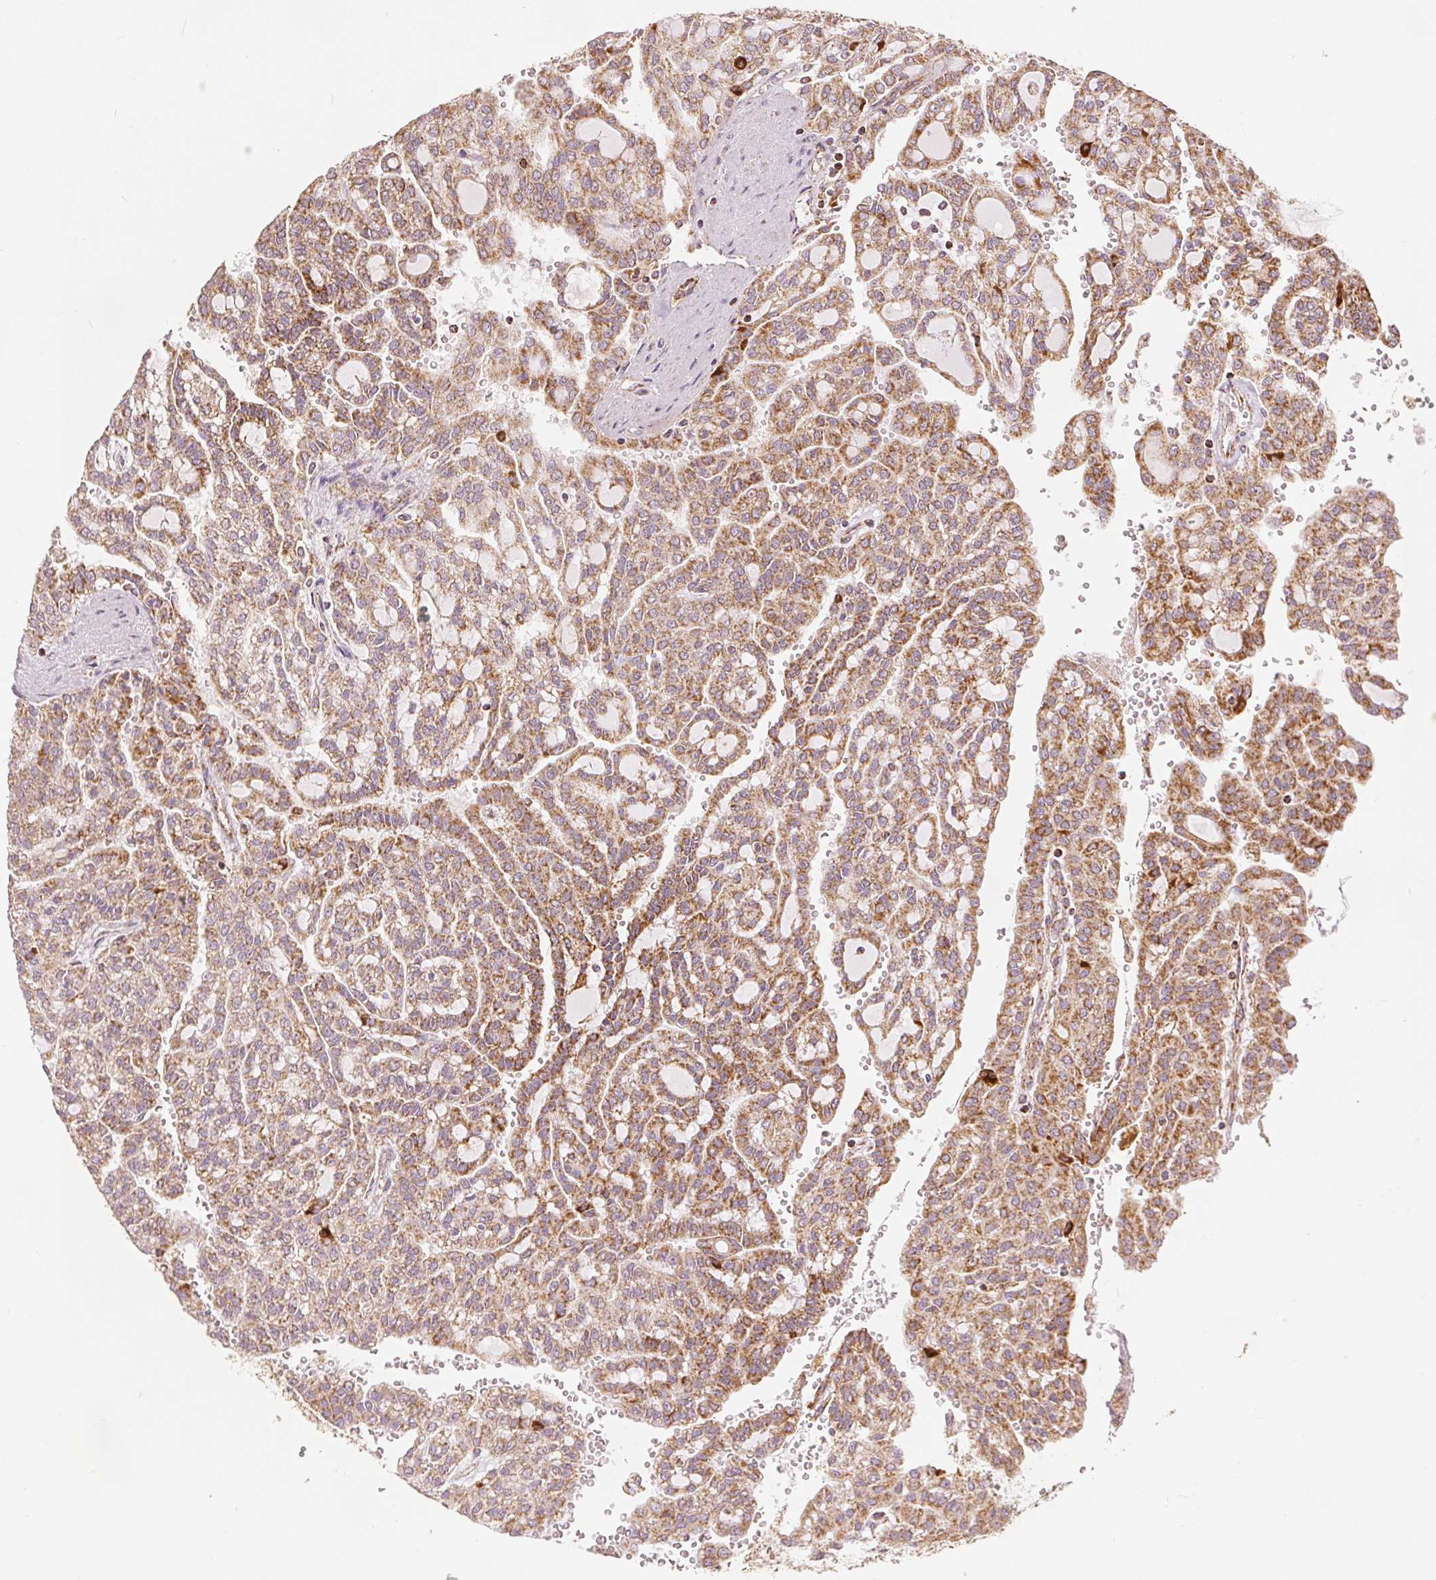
{"staining": {"intensity": "moderate", "quantity": ">75%", "location": "cytoplasmic/membranous"}, "tissue": "renal cancer", "cell_type": "Tumor cells", "image_type": "cancer", "snomed": [{"axis": "morphology", "description": "Adenocarcinoma, NOS"}, {"axis": "topography", "description": "Kidney"}], "caption": "Renal cancer stained for a protein shows moderate cytoplasmic/membranous positivity in tumor cells.", "gene": "SDHB", "patient": {"sex": "male", "age": 63}}